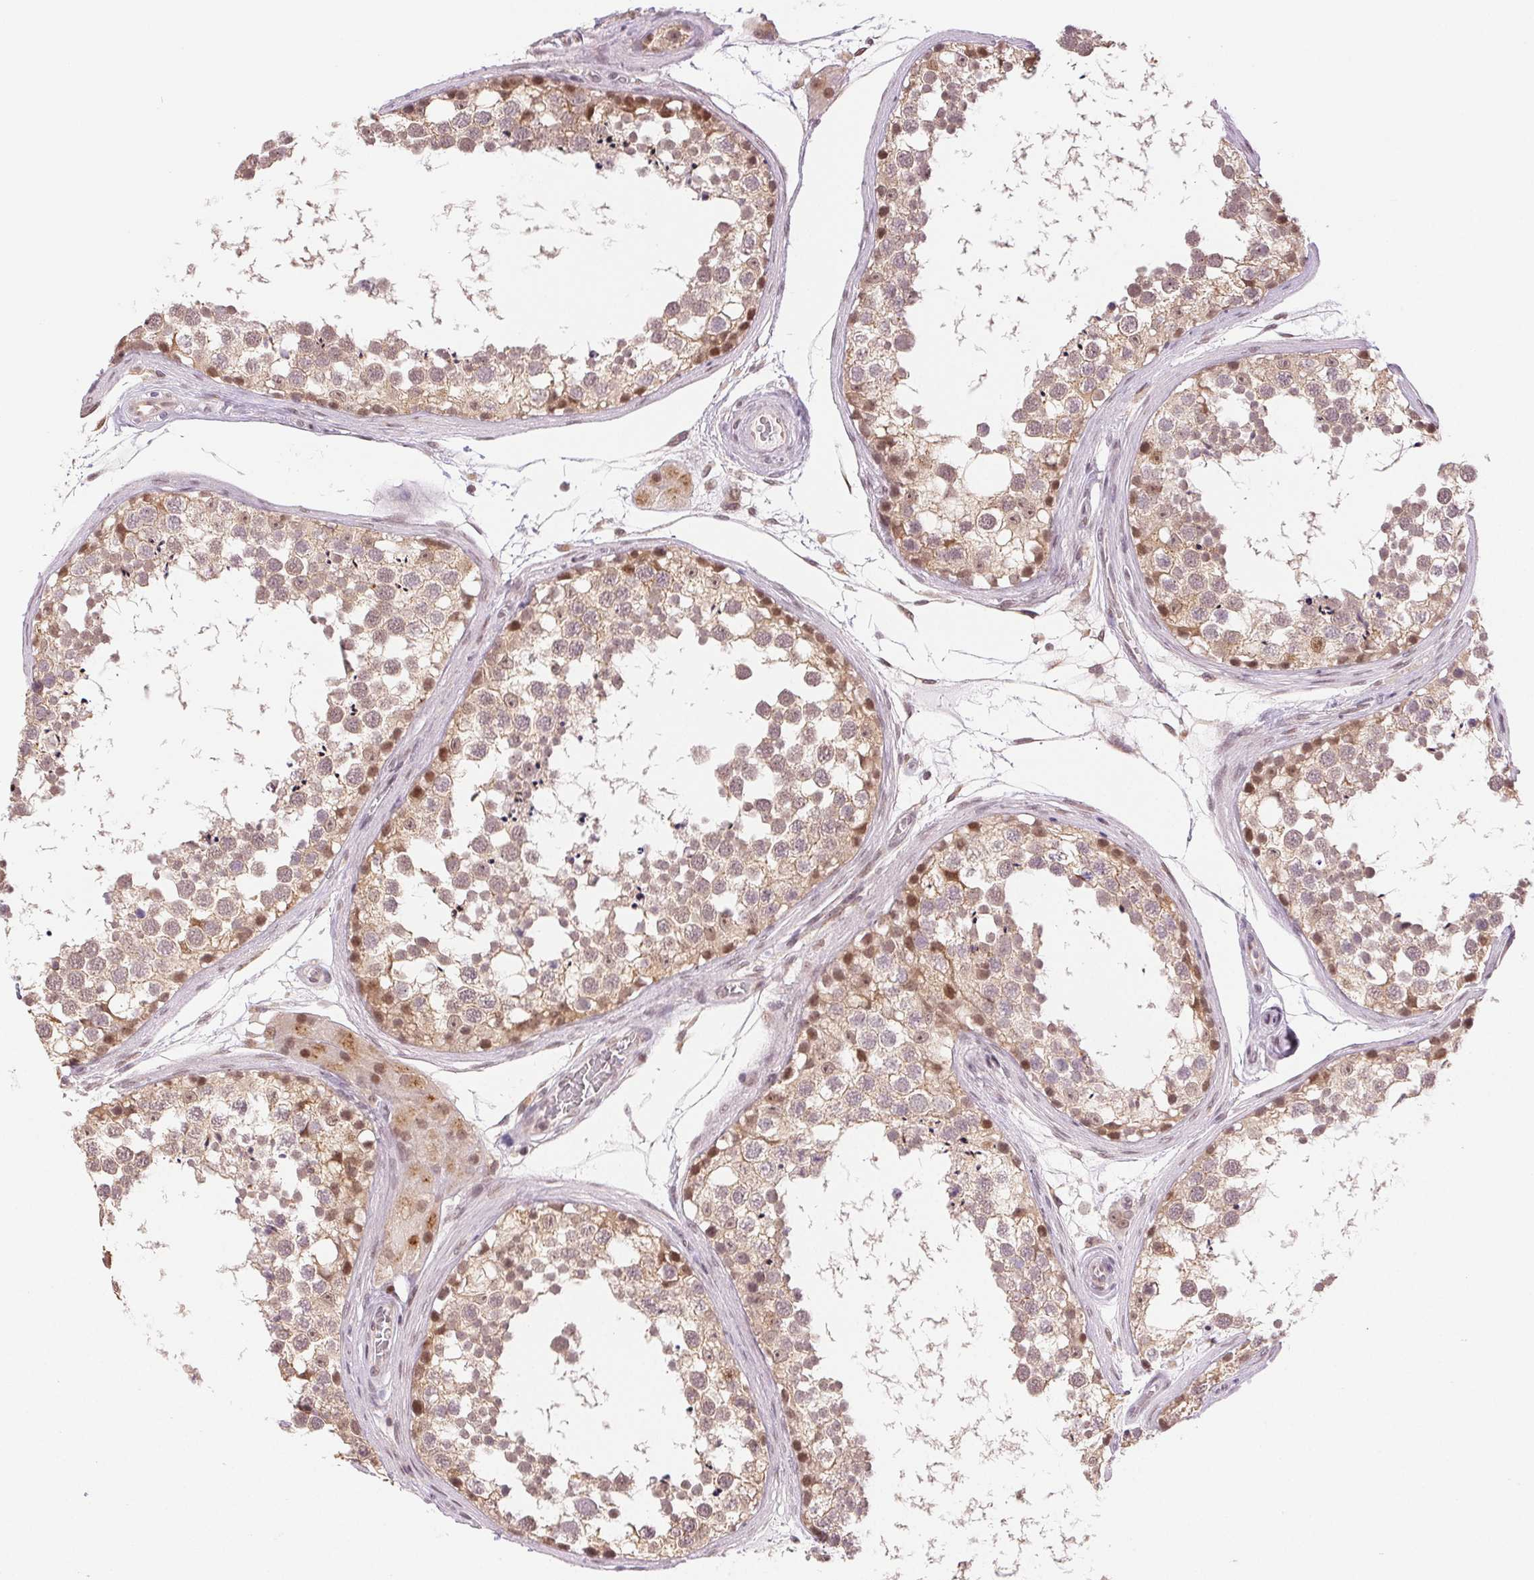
{"staining": {"intensity": "weak", "quantity": ">75%", "location": "cytoplasmic/membranous,nuclear"}, "tissue": "testis", "cell_type": "Cells in seminiferous ducts", "image_type": "normal", "snomed": [{"axis": "morphology", "description": "Normal tissue, NOS"}, {"axis": "morphology", "description": "Seminoma, NOS"}, {"axis": "topography", "description": "Testis"}], "caption": "Protein expression analysis of unremarkable testis displays weak cytoplasmic/membranous,nuclear positivity in about >75% of cells in seminiferous ducts.", "gene": "GRHL3", "patient": {"sex": "male", "age": 65}}